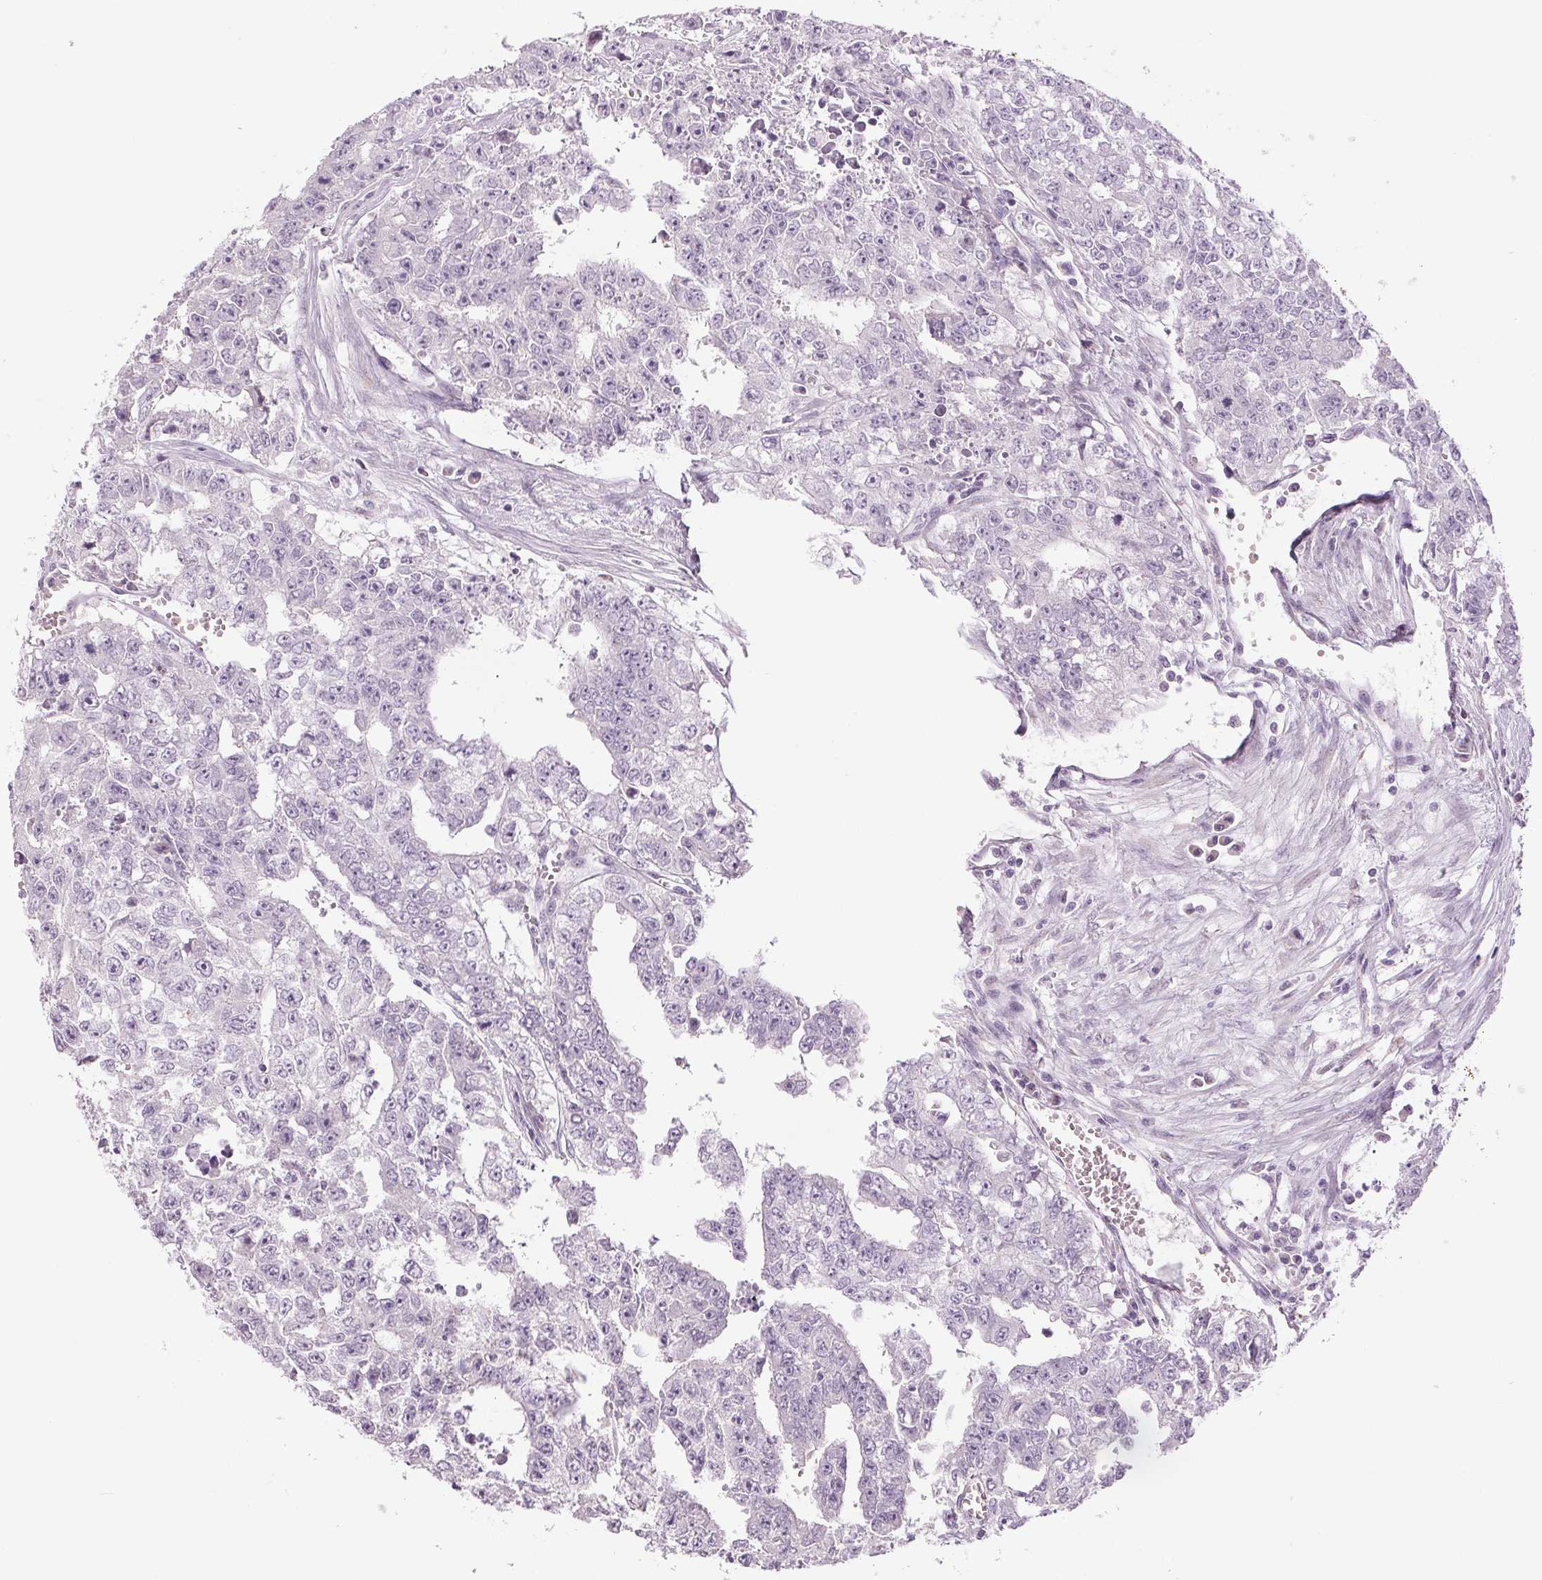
{"staining": {"intensity": "negative", "quantity": "none", "location": "none"}, "tissue": "testis cancer", "cell_type": "Tumor cells", "image_type": "cancer", "snomed": [{"axis": "morphology", "description": "Carcinoma, Embryonal, NOS"}, {"axis": "morphology", "description": "Teratoma, malignant, NOS"}, {"axis": "topography", "description": "Testis"}], "caption": "IHC photomicrograph of neoplastic tissue: testis cancer (embryonal carcinoma) stained with DAB exhibits no significant protein expression in tumor cells. (Brightfield microscopy of DAB IHC at high magnification).", "gene": "DNAJC6", "patient": {"sex": "male", "age": 24}}